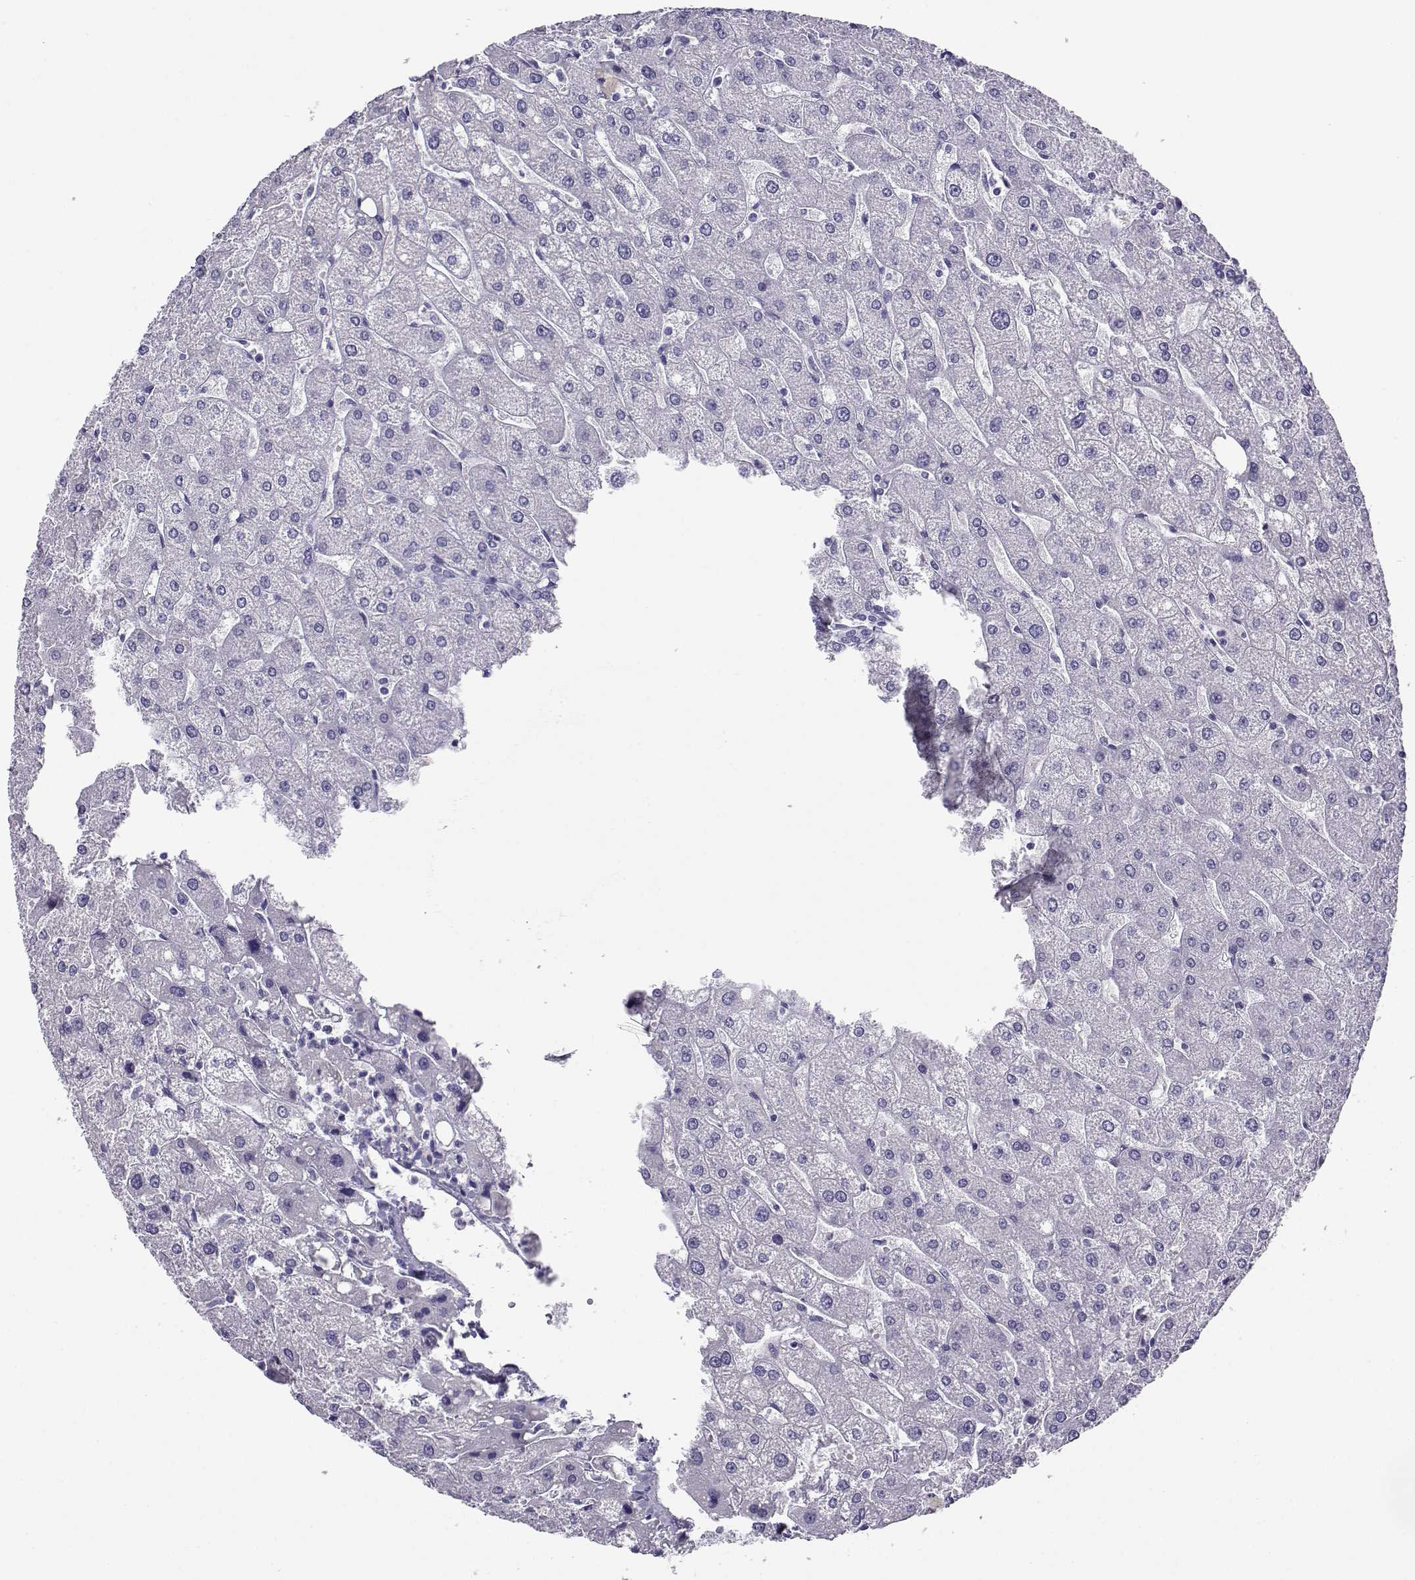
{"staining": {"intensity": "negative", "quantity": "none", "location": "none"}, "tissue": "liver", "cell_type": "Cholangiocytes", "image_type": "normal", "snomed": [{"axis": "morphology", "description": "Normal tissue, NOS"}, {"axis": "topography", "description": "Liver"}], "caption": "This is a photomicrograph of immunohistochemistry staining of benign liver, which shows no staining in cholangiocytes.", "gene": "CABS1", "patient": {"sex": "male", "age": 67}}